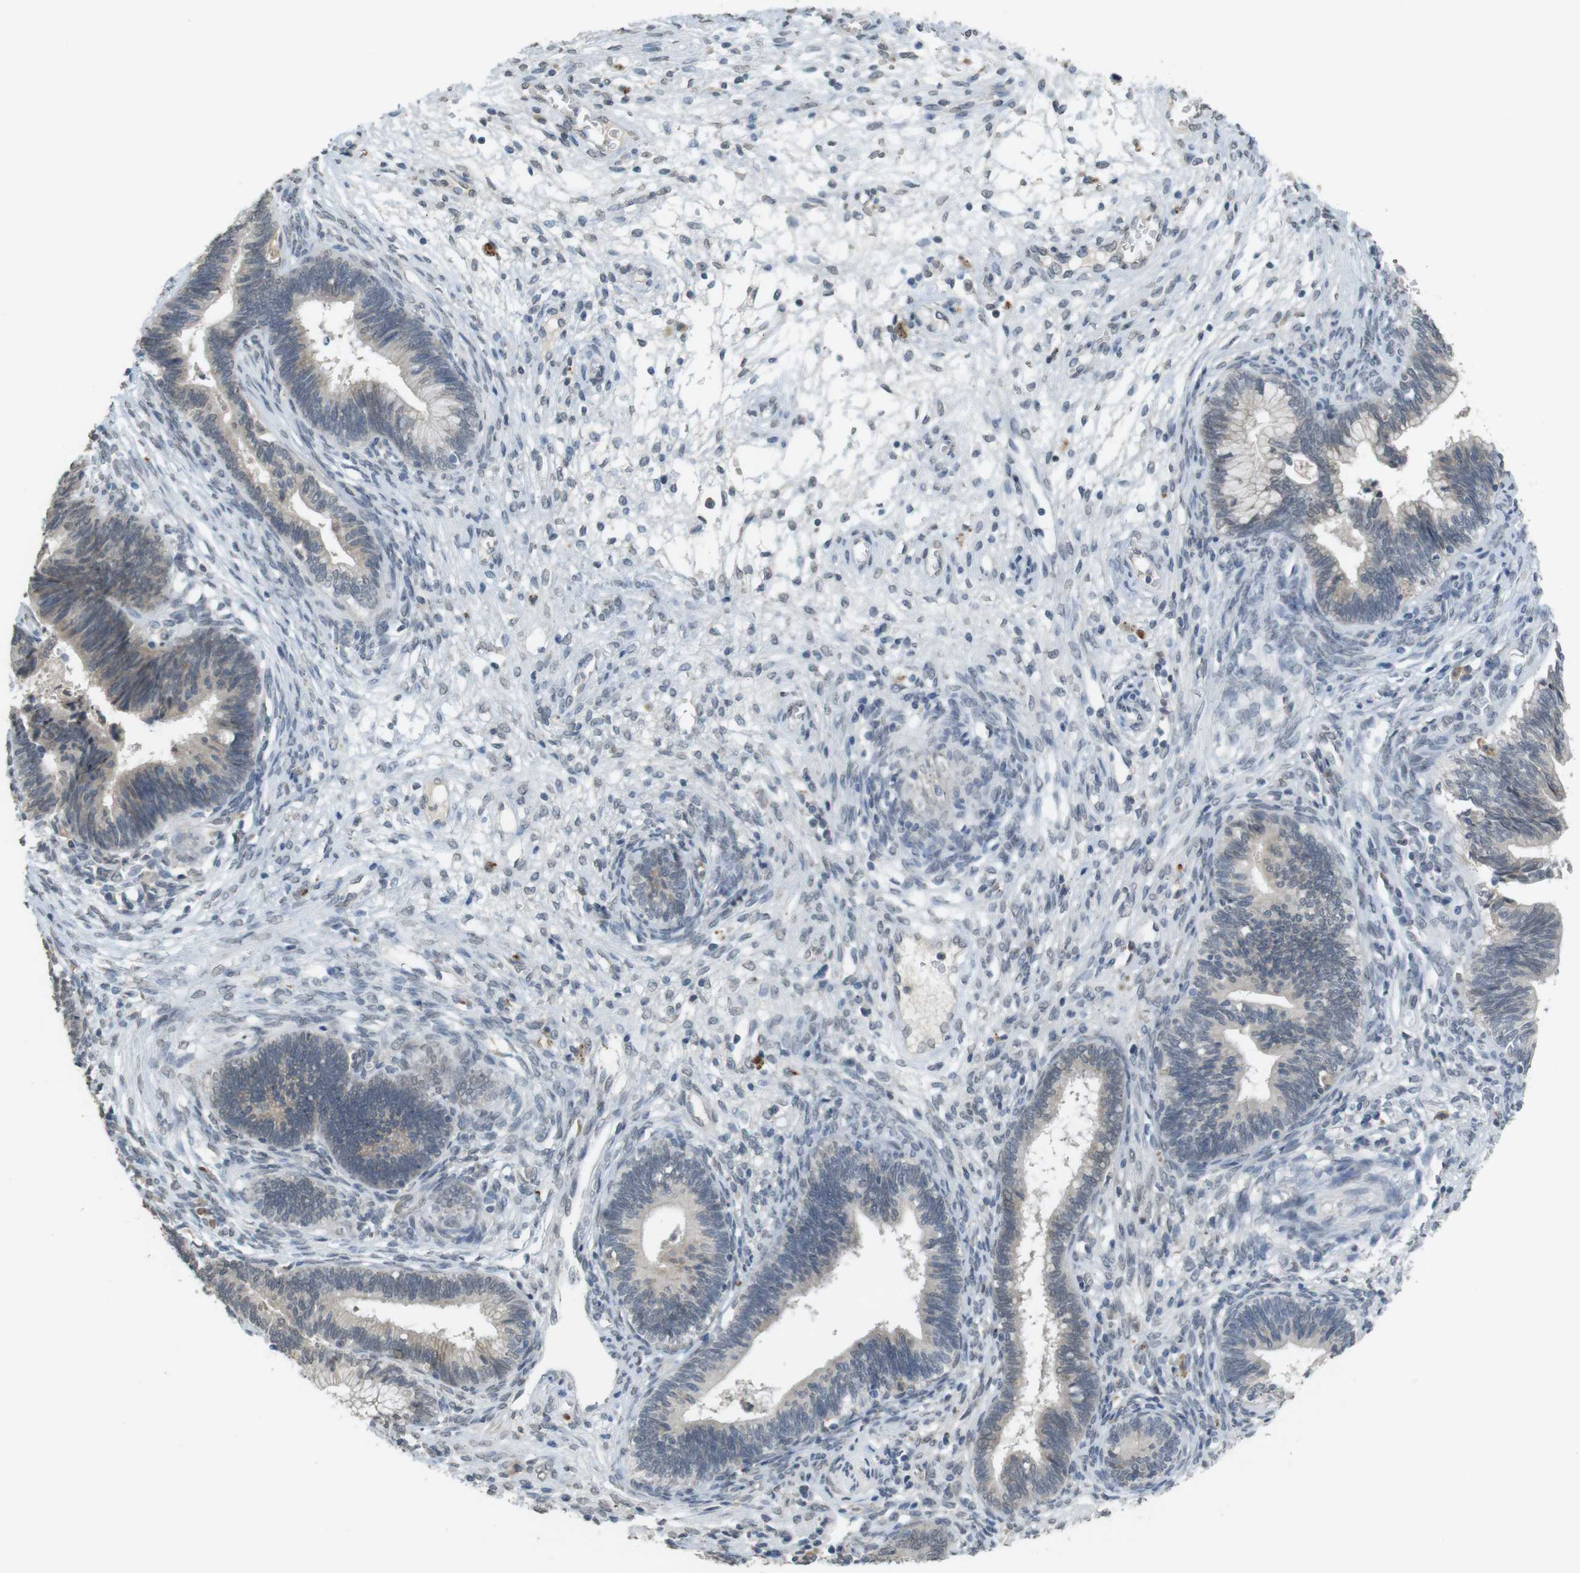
{"staining": {"intensity": "negative", "quantity": "none", "location": "none"}, "tissue": "cervical cancer", "cell_type": "Tumor cells", "image_type": "cancer", "snomed": [{"axis": "morphology", "description": "Adenocarcinoma, NOS"}, {"axis": "topography", "description": "Cervix"}], "caption": "Protein analysis of cervical cancer exhibits no significant expression in tumor cells.", "gene": "FZD10", "patient": {"sex": "female", "age": 44}}